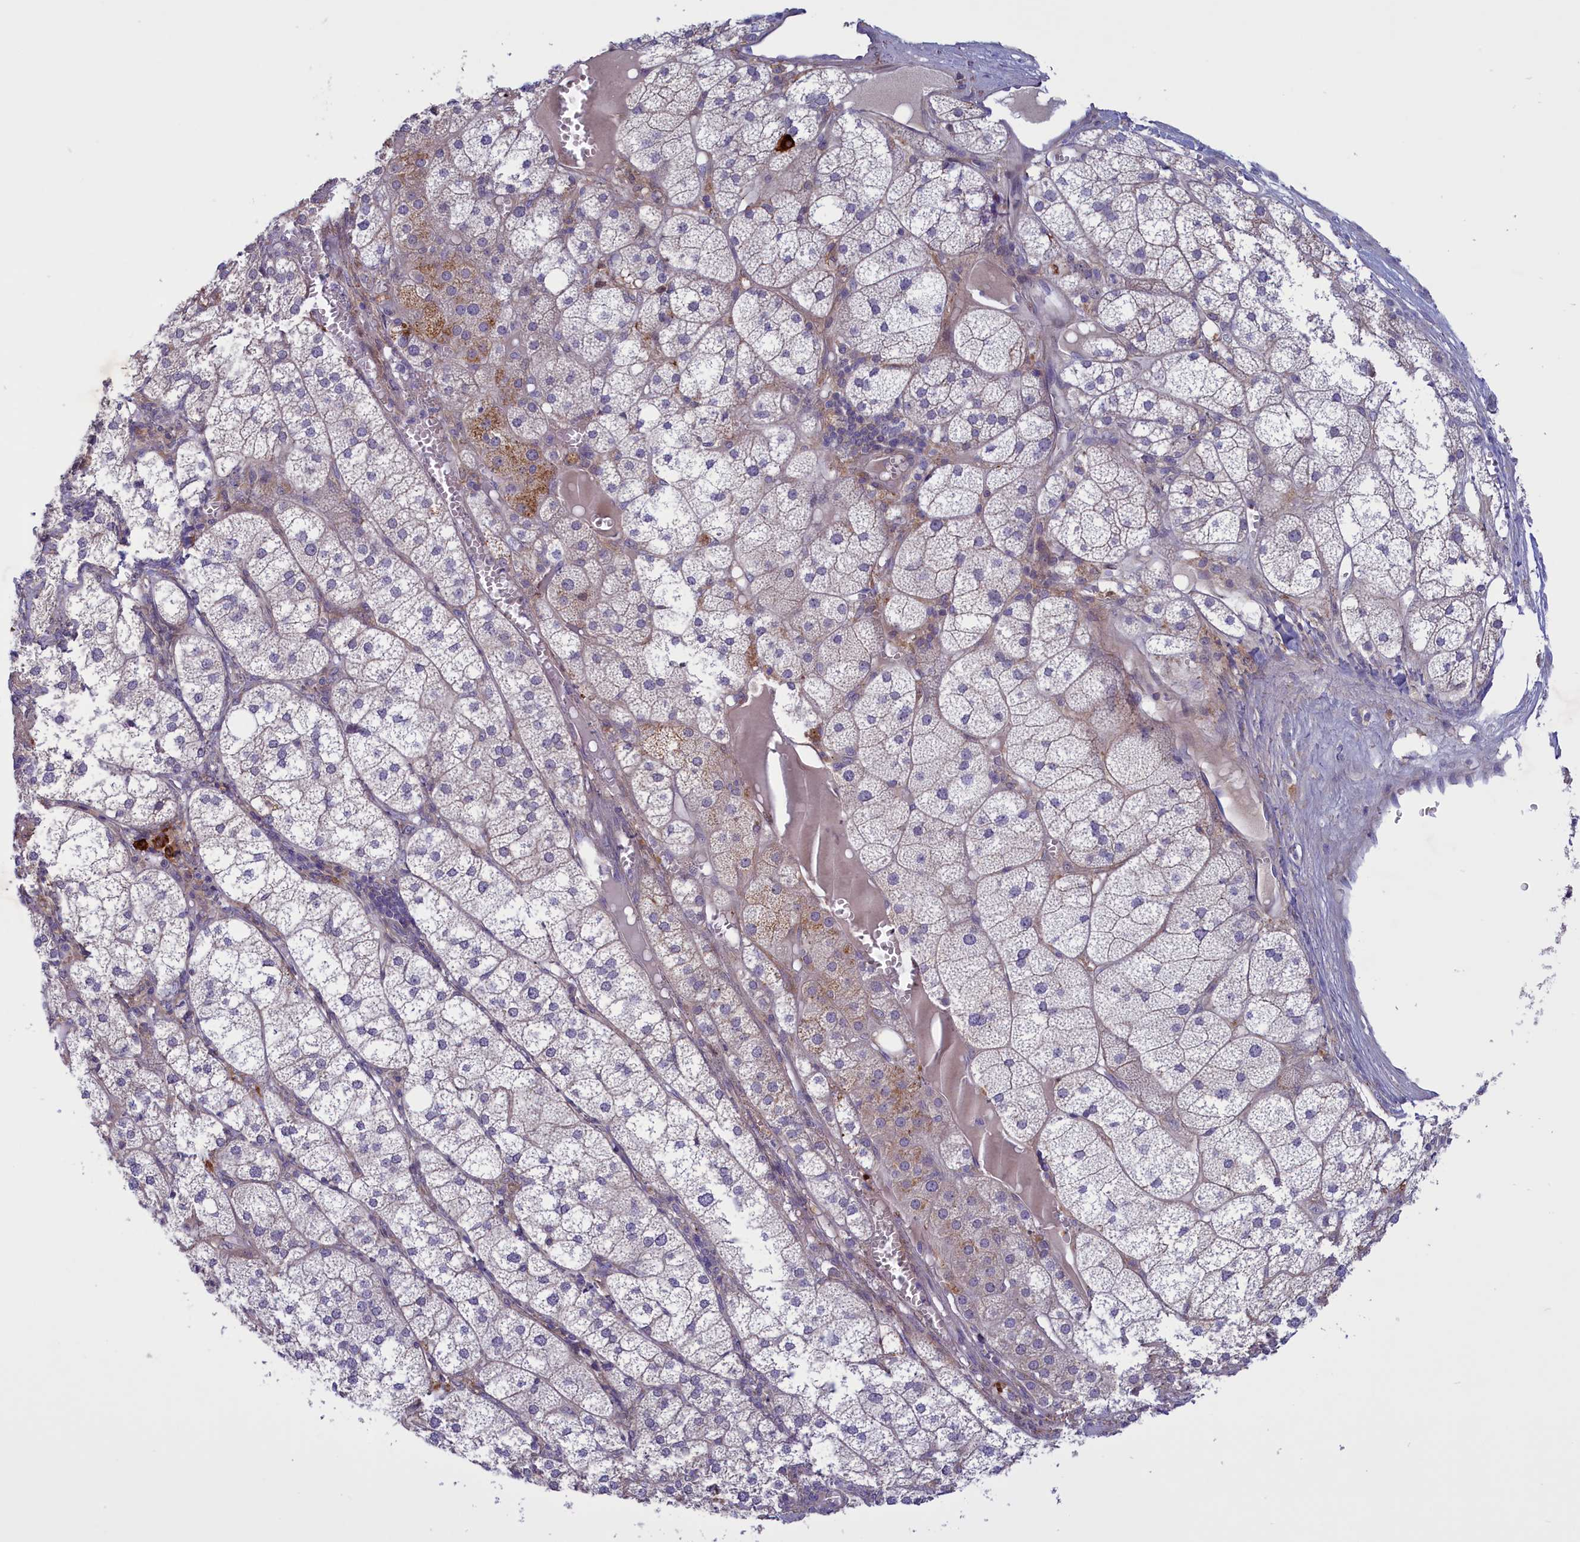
{"staining": {"intensity": "moderate", "quantity": "<25%", "location": "cytoplasmic/membranous"}, "tissue": "adrenal gland", "cell_type": "Glandular cells", "image_type": "normal", "snomed": [{"axis": "morphology", "description": "Normal tissue, NOS"}, {"axis": "topography", "description": "Adrenal gland"}], "caption": "Adrenal gland stained for a protein demonstrates moderate cytoplasmic/membranous positivity in glandular cells. (brown staining indicates protein expression, while blue staining denotes nuclei).", "gene": "CORO2A", "patient": {"sex": "female", "age": 61}}